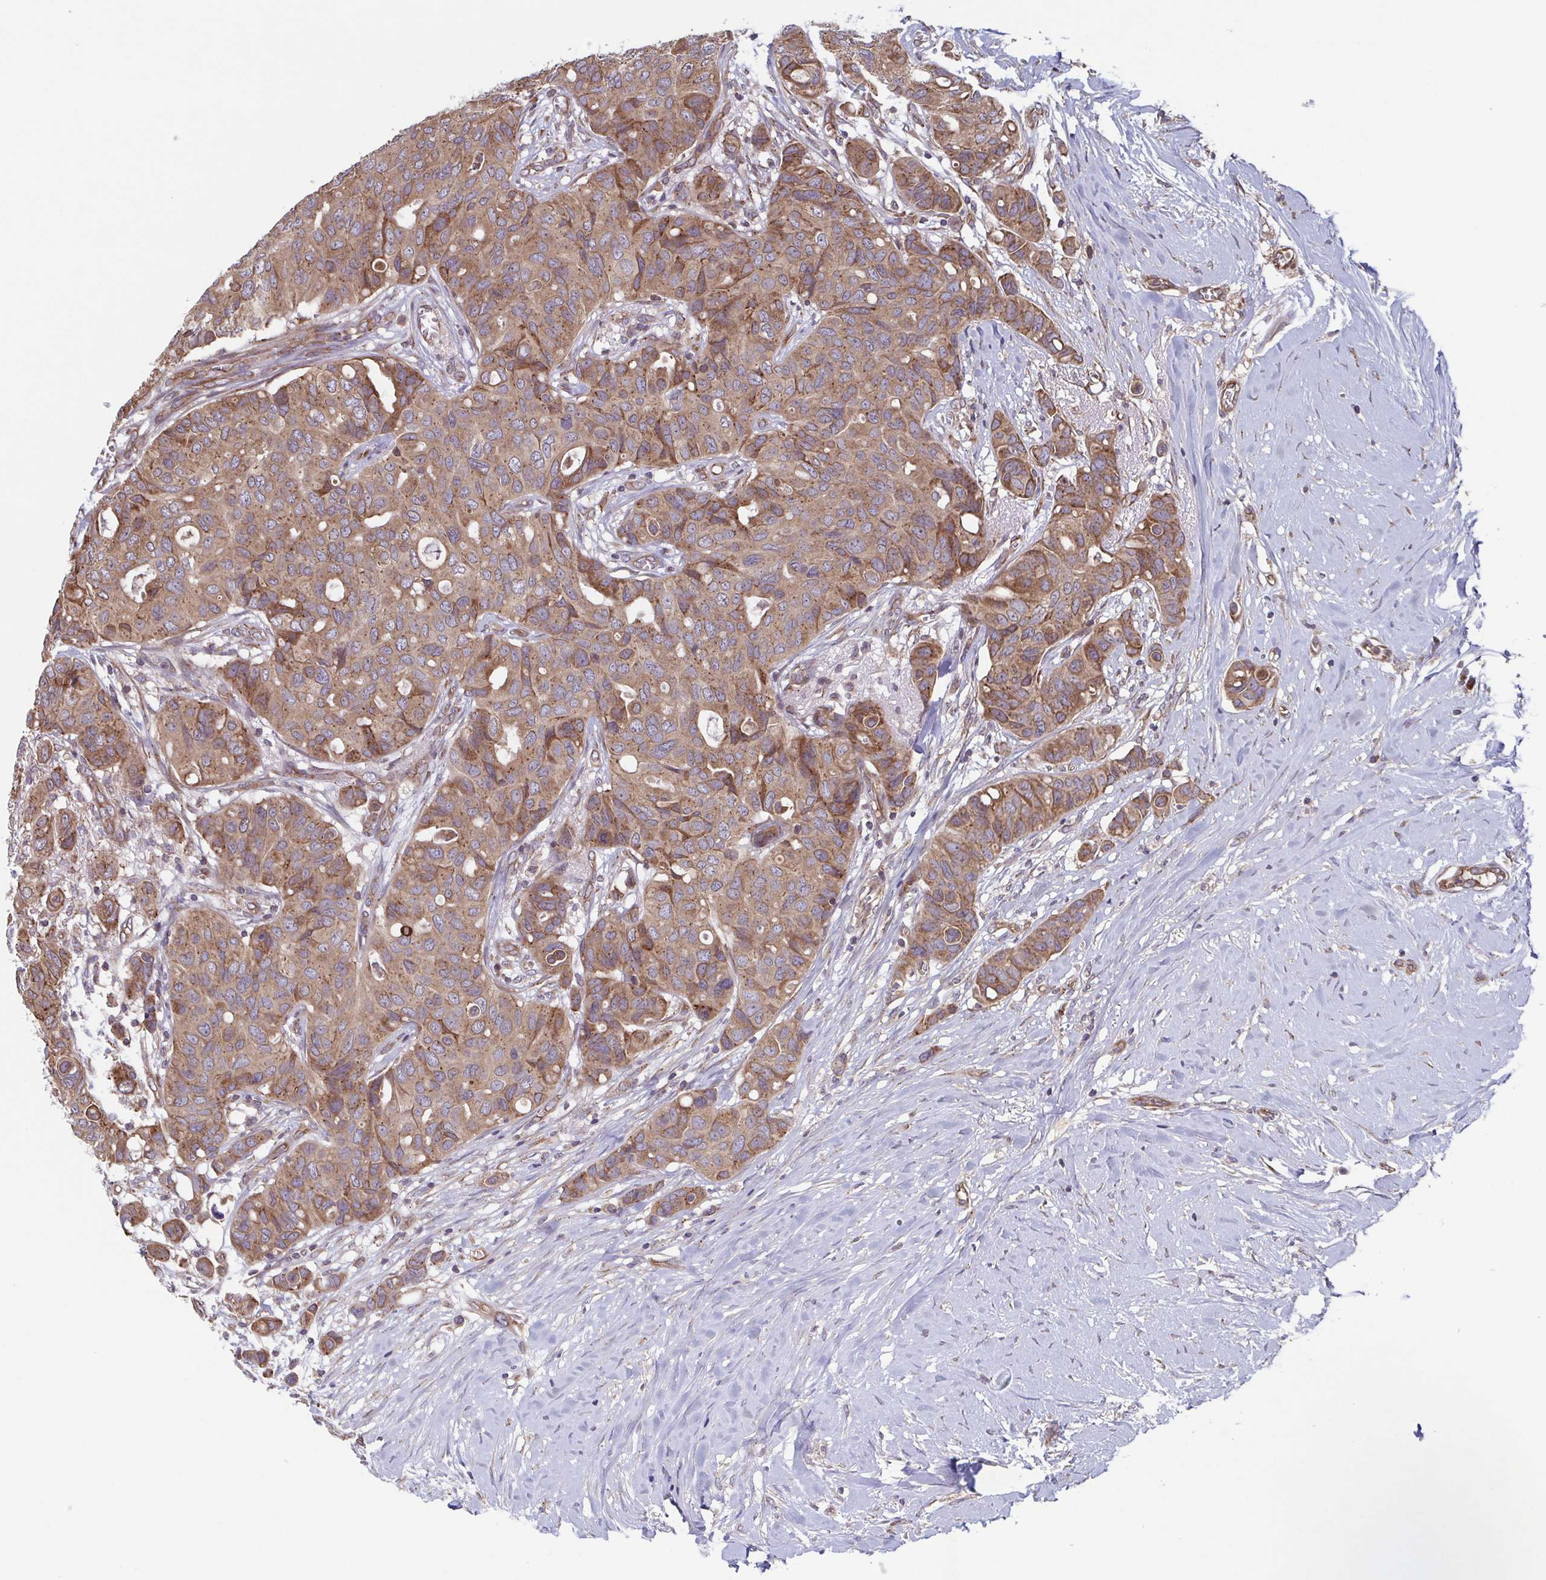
{"staining": {"intensity": "moderate", "quantity": ">75%", "location": "cytoplasmic/membranous"}, "tissue": "breast cancer", "cell_type": "Tumor cells", "image_type": "cancer", "snomed": [{"axis": "morphology", "description": "Duct carcinoma"}, {"axis": "topography", "description": "Breast"}], "caption": "DAB immunohistochemical staining of breast cancer (invasive ductal carcinoma) displays moderate cytoplasmic/membranous protein staining in approximately >75% of tumor cells.", "gene": "COPB1", "patient": {"sex": "female", "age": 54}}